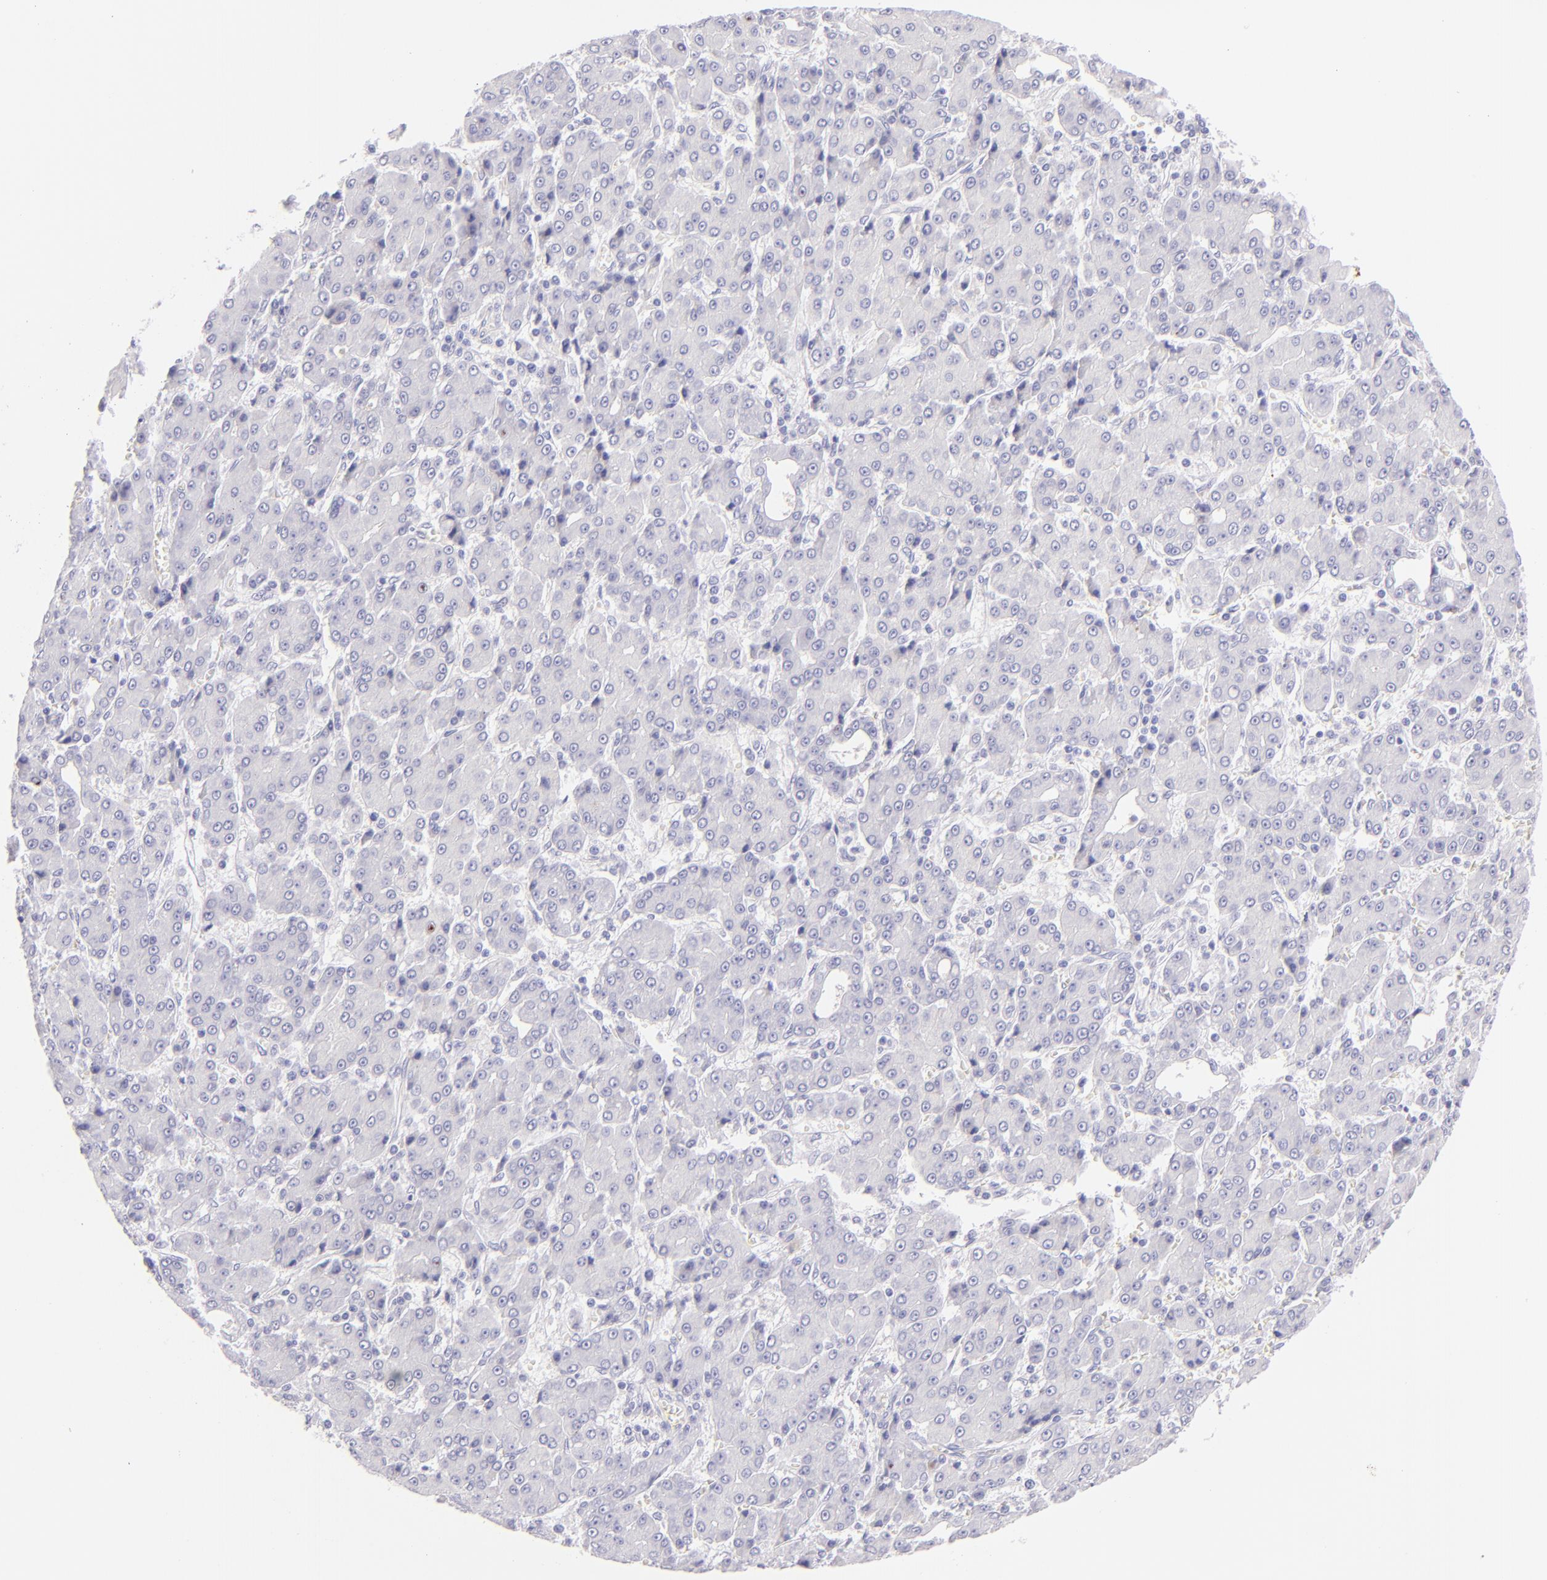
{"staining": {"intensity": "negative", "quantity": "none", "location": "none"}, "tissue": "liver cancer", "cell_type": "Tumor cells", "image_type": "cancer", "snomed": [{"axis": "morphology", "description": "Carcinoma, Hepatocellular, NOS"}, {"axis": "topography", "description": "Liver"}], "caption": "IHC image of neoplastic tissue: liver cancer (hepatocellular carcinoma) stained with DAB demonstrates no significant protein staining in tumor cells. (Brightfield microscopy of DAB (3,3'-diaminobenzidine) immunohistochemistry (IHC) at high magnification).", "gene": "SDC1", "patient": {"sex": "male", "age": 69}}